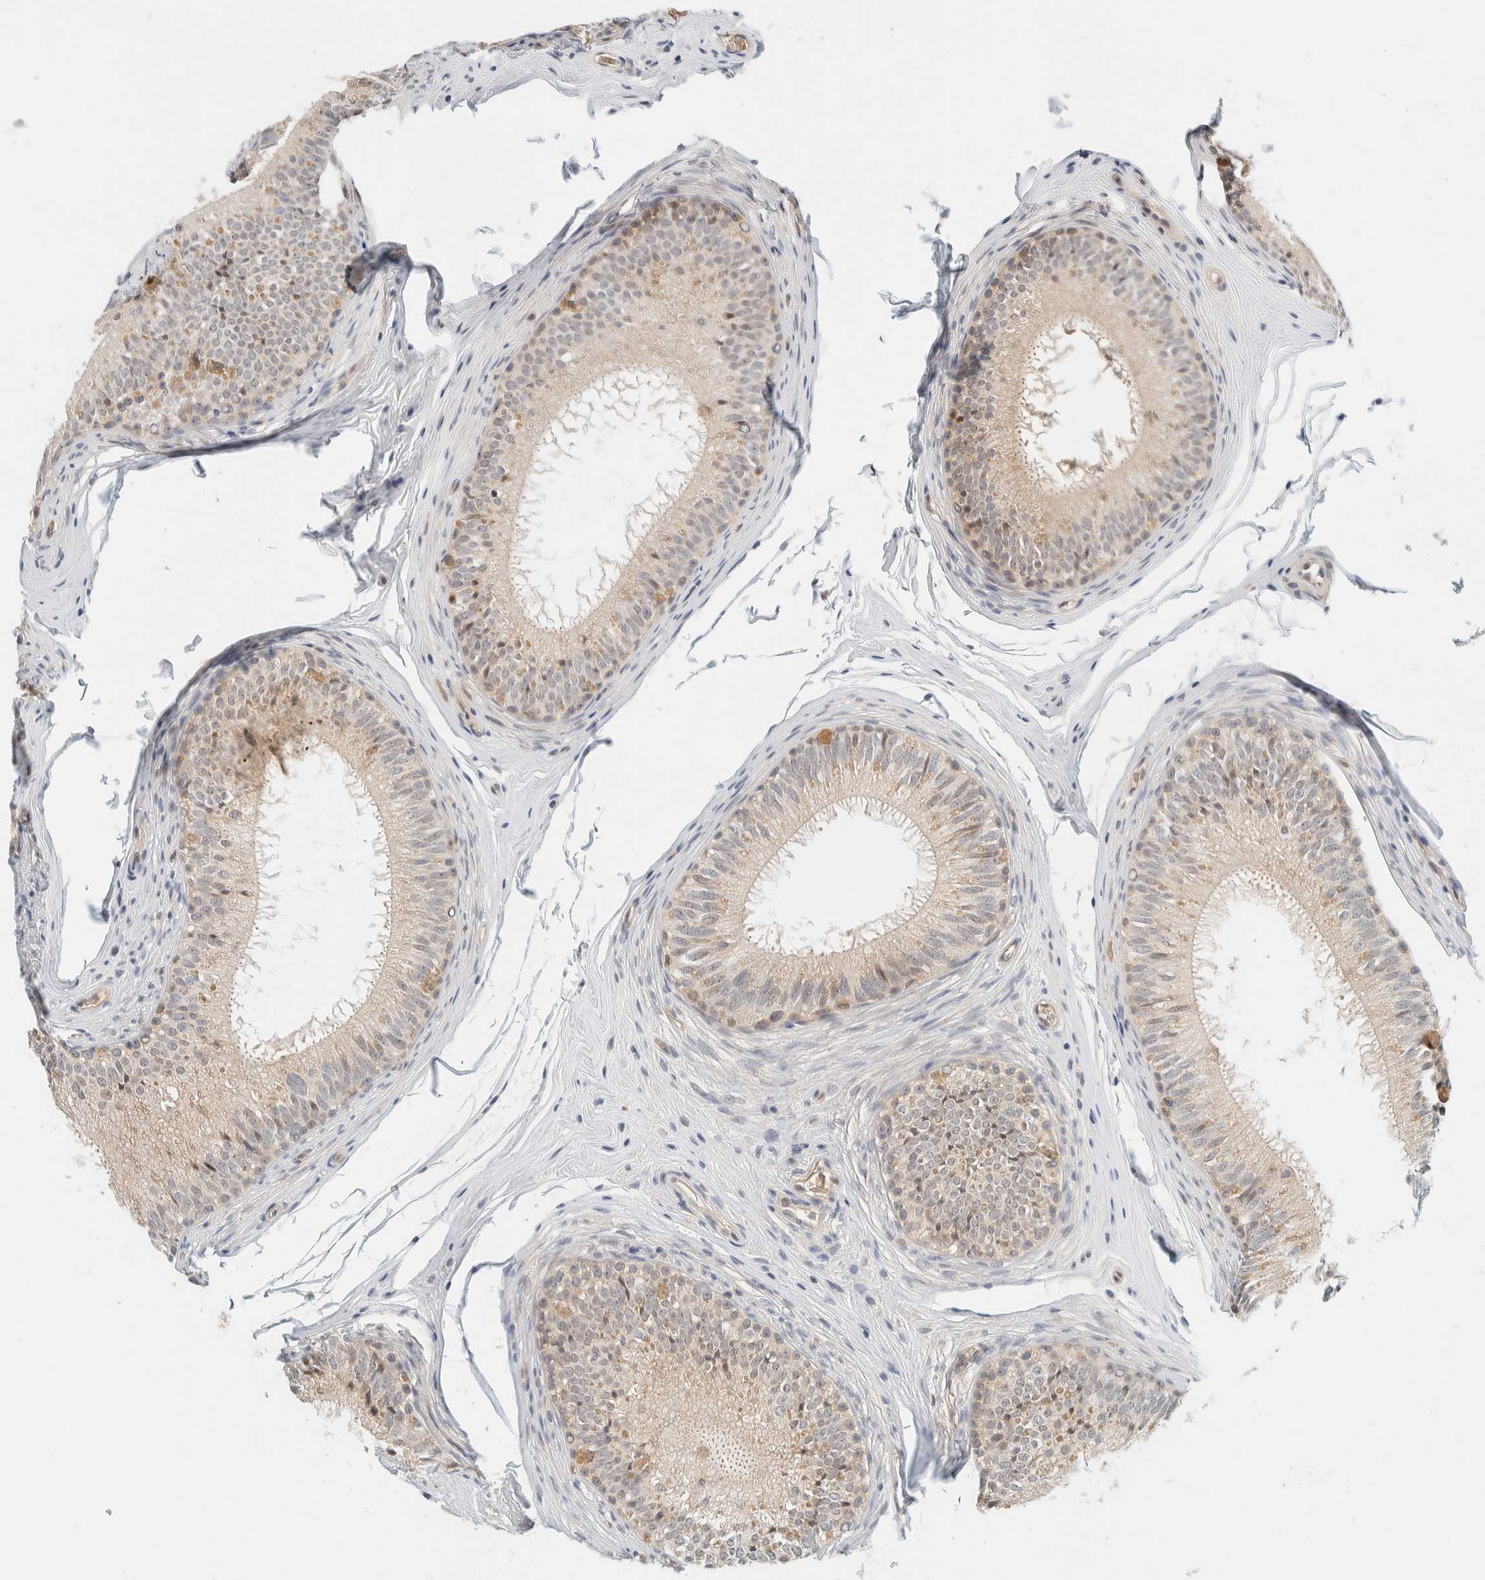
{"staining": {"intensity": "weak", "quantity": ">75%", "location": "cytoplasmic/membranous,nuclear"}, "tissue": "epididymis", "cell_type": "Glandular cells", "image_type": "normal", "snomed": [{"axis": "morphology", "description": "Normal tissue, NOS"}, {"axis": "topography", "description": "Epididymis"}], "caption": "Protein staining of normal epididymis shows weak cytoplasmic/membranous,nuclear positivity in approximately >75% of glandular cells.", "gene": "TSTD2", "patient": {"sex": "male", "age": 32}}